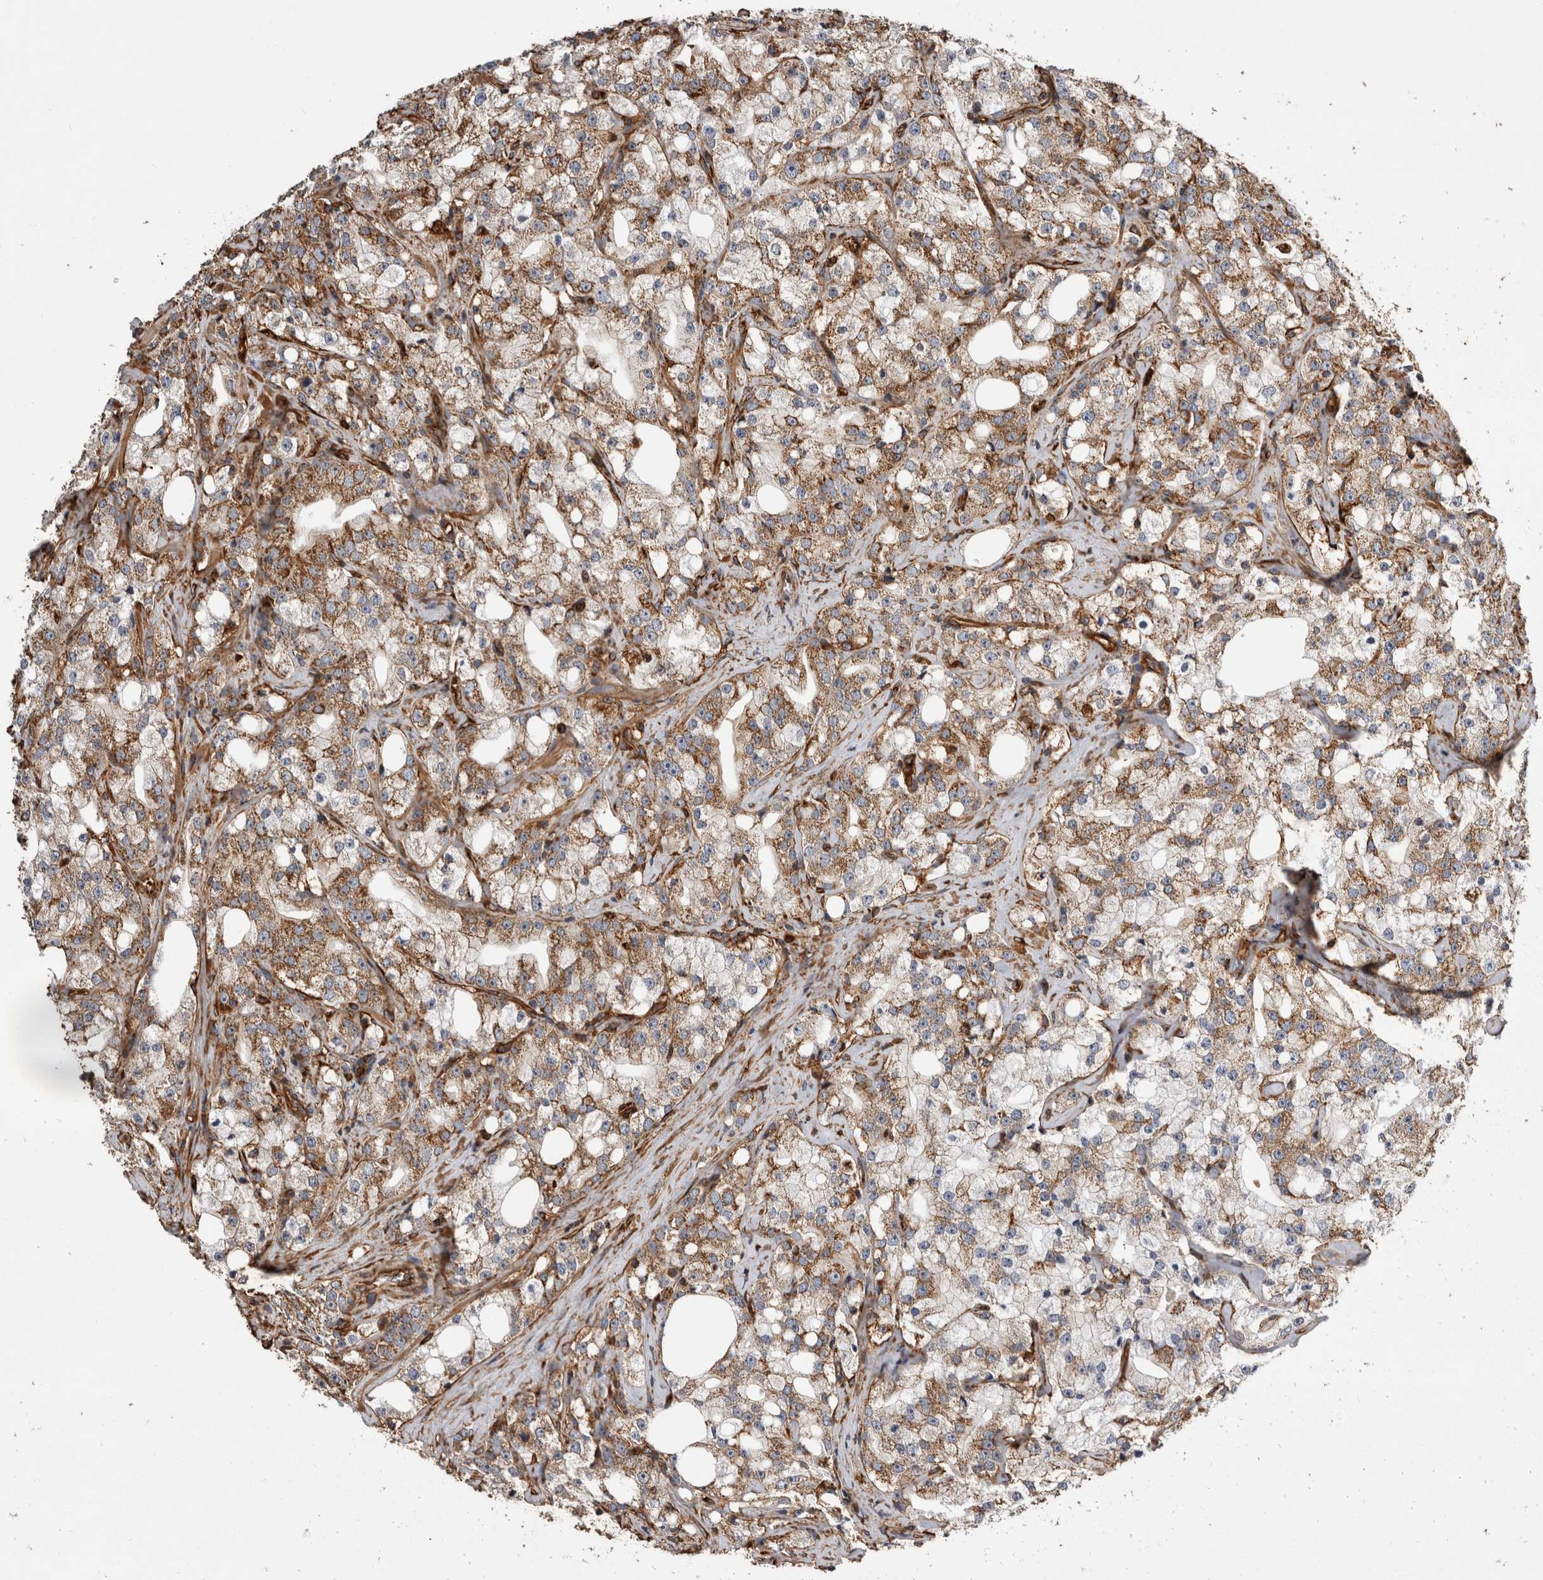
{"staining": {"intensity": "moderate", "quantity": ">75%", "location": "cytoplasmic/membranous"}, "tissue": "prostate cancer", "cell_type": "Tumor cells", "image_type": "cancer", "snomed": [{"axis": "morphology", "description": "Adenocarcinoma, High grade"}, {"axis": "topography", "description": "Prostate"}], "caption": "Tumor cells display moderate cytoplasmic/membranous staining in about >75% of cells in adenocarcinoma (high-grade) (prostate).", "gene": "ZNF397", "patient": {"sex": "male", "age": 64}}